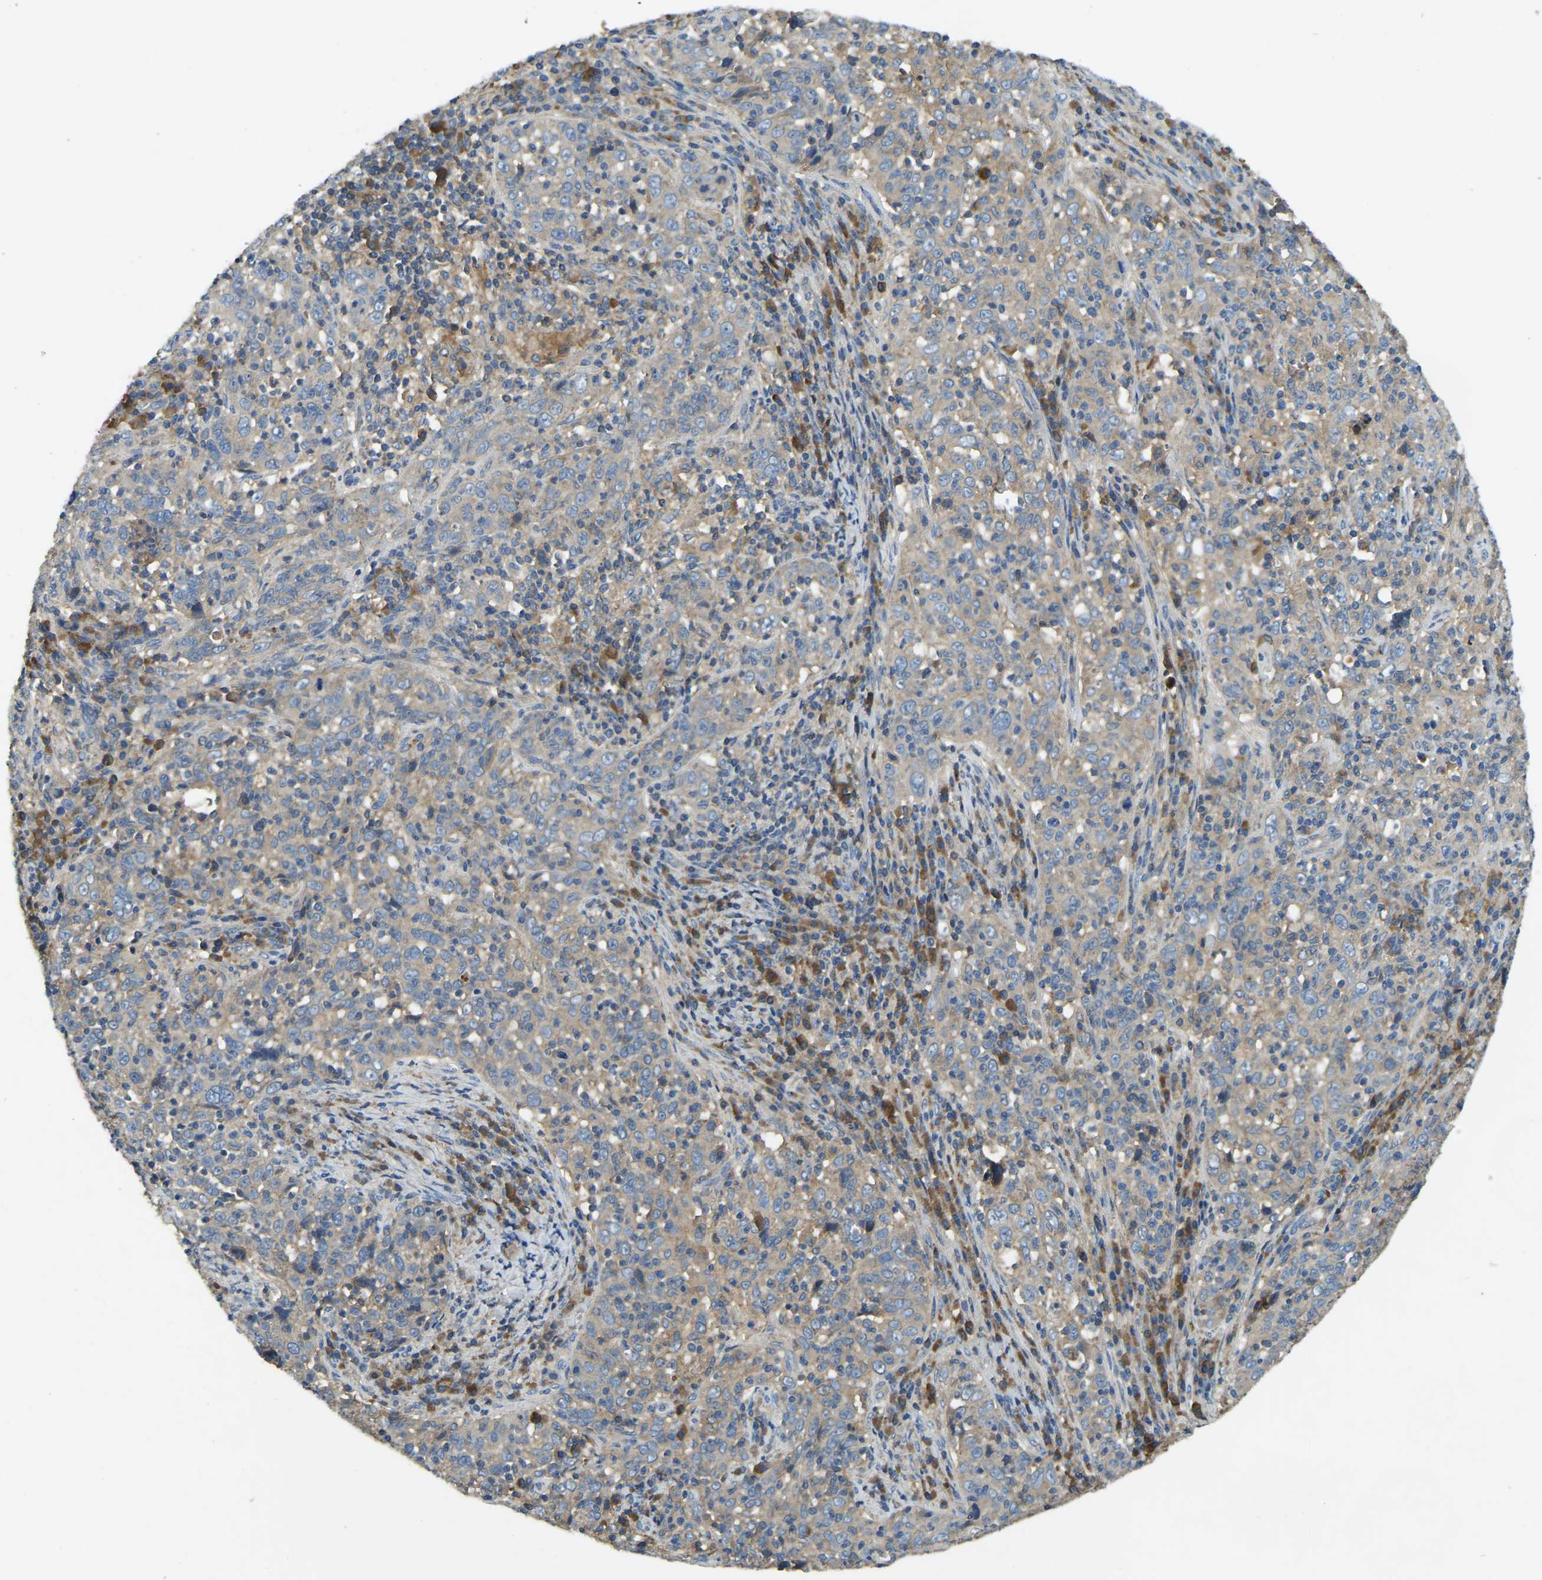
{"staining": {"intensity": "negative", "quantity": "none", "location": "none"}, "tissue": "cervical cancer", "cell_type": "Tumor cells", "image_type": "cancer", "snomed": [{"axis": "morphology", "description": "Squamous cell carcinoma, NOS"}, {"axis": "topography", "description": "Cervix"}], "caption": "Human cervical squamous cell carcinoma stained for a protein using immunohistochemistry (IHC) demonstrates no staining in tumor cells.", "gene": "ATP8B1", "patient": {"sex": "female", "age": 46}}